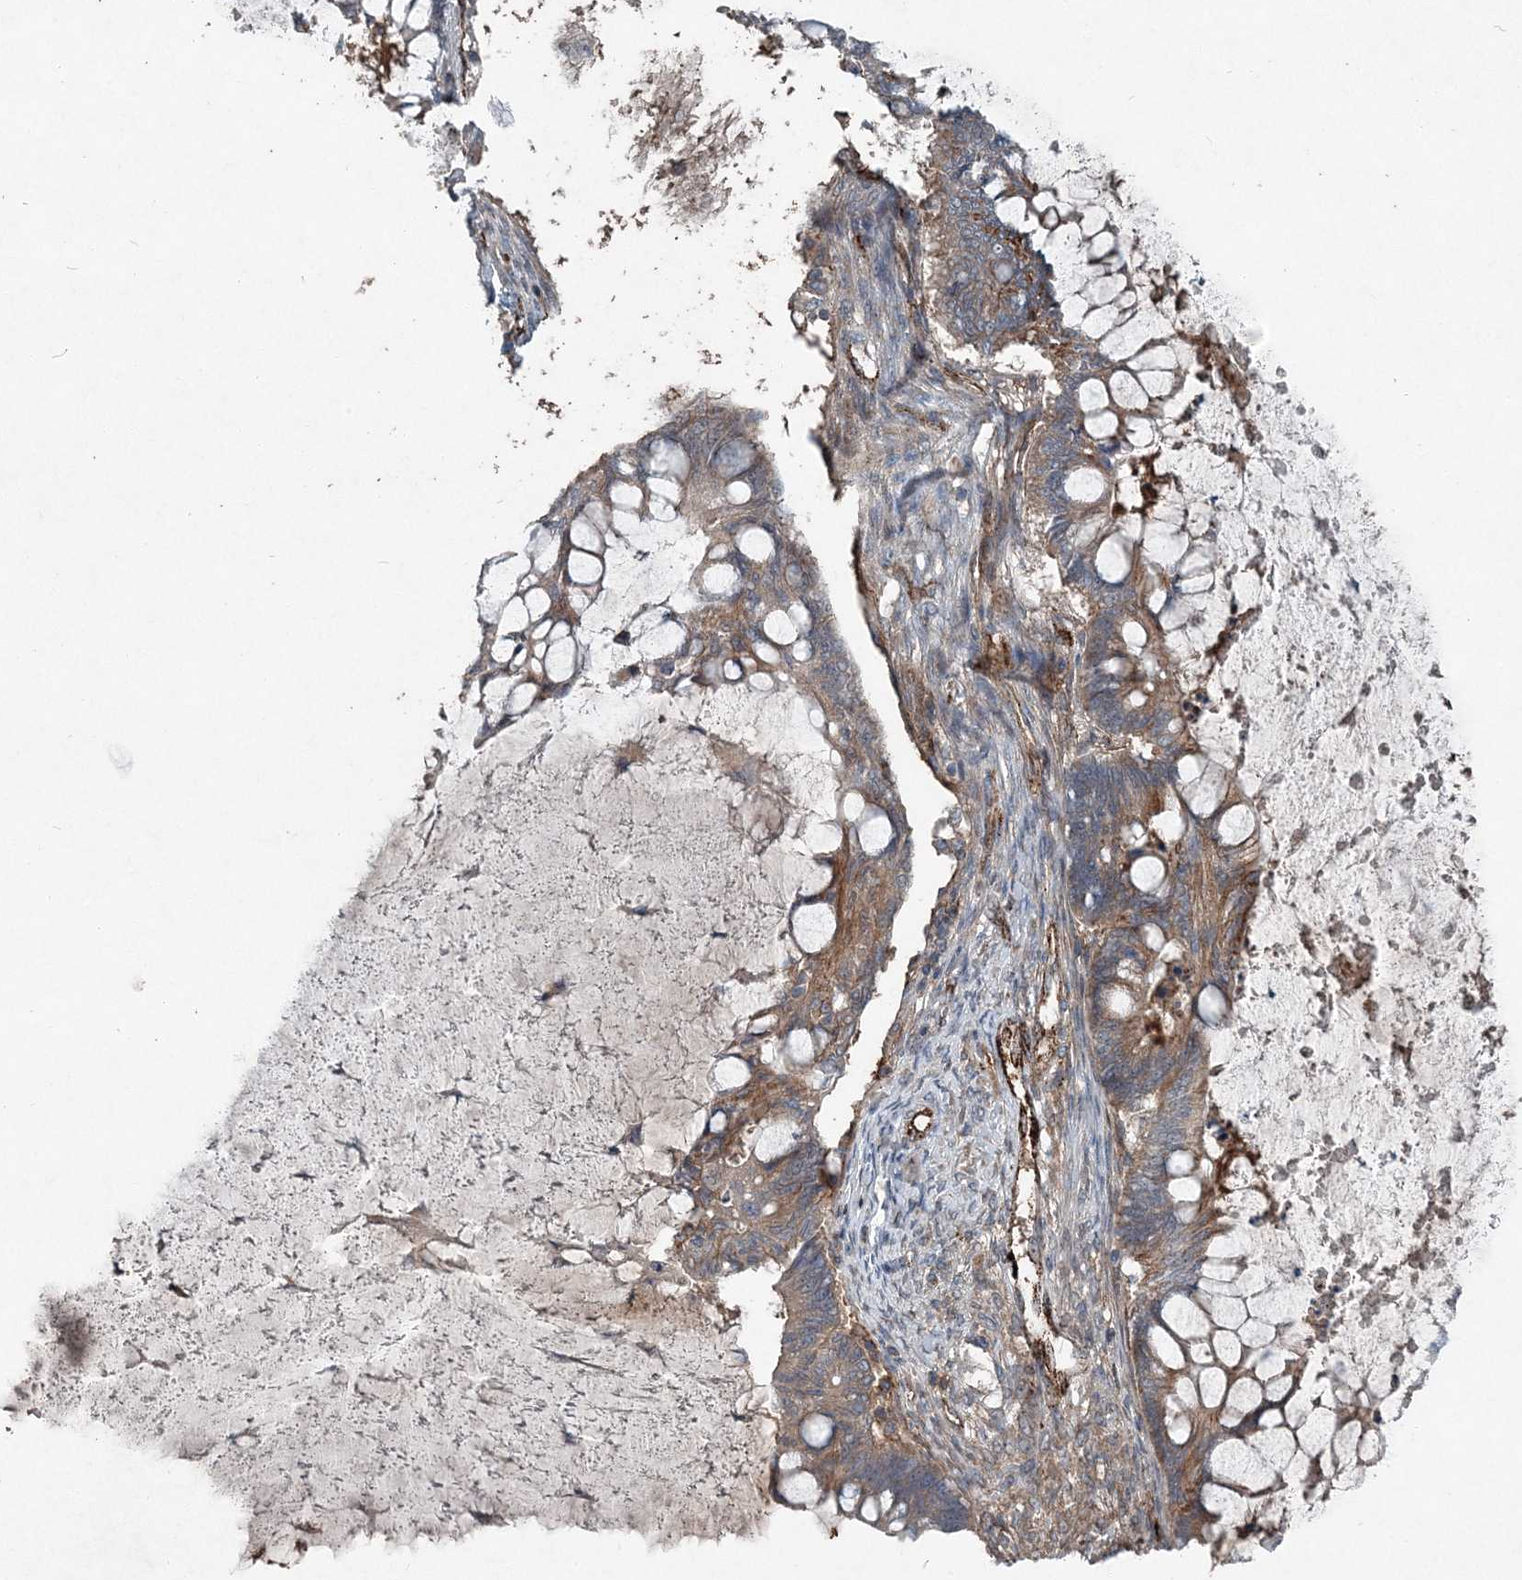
{"staining": {"intensity": "weak", "quantity": ">75%", "location": "cytoplasmic/membranous"}, "tissue": "ovarian cancer", "cell_type": "Tumor cells", "image_type": "cancer", "snomed": [{"axis": "morphology", "description": "Cystadenocarcinoma, mucinous, NOS"}, {"axis": "topography", "description": "Ovary"}], "caption": "Immunohistochemical staining of human ovarian cancer (mucinous cystadenocarcinoma) displays low levels of weak cytoplasmic/membranous expression in about >75% of tumor cells. Immunohistochemistry (ihc) stains the protein in brown and the nuclei are stained blue.", "gene": "ABHD14B", "patient": {"sex": "female", "age": 61}}